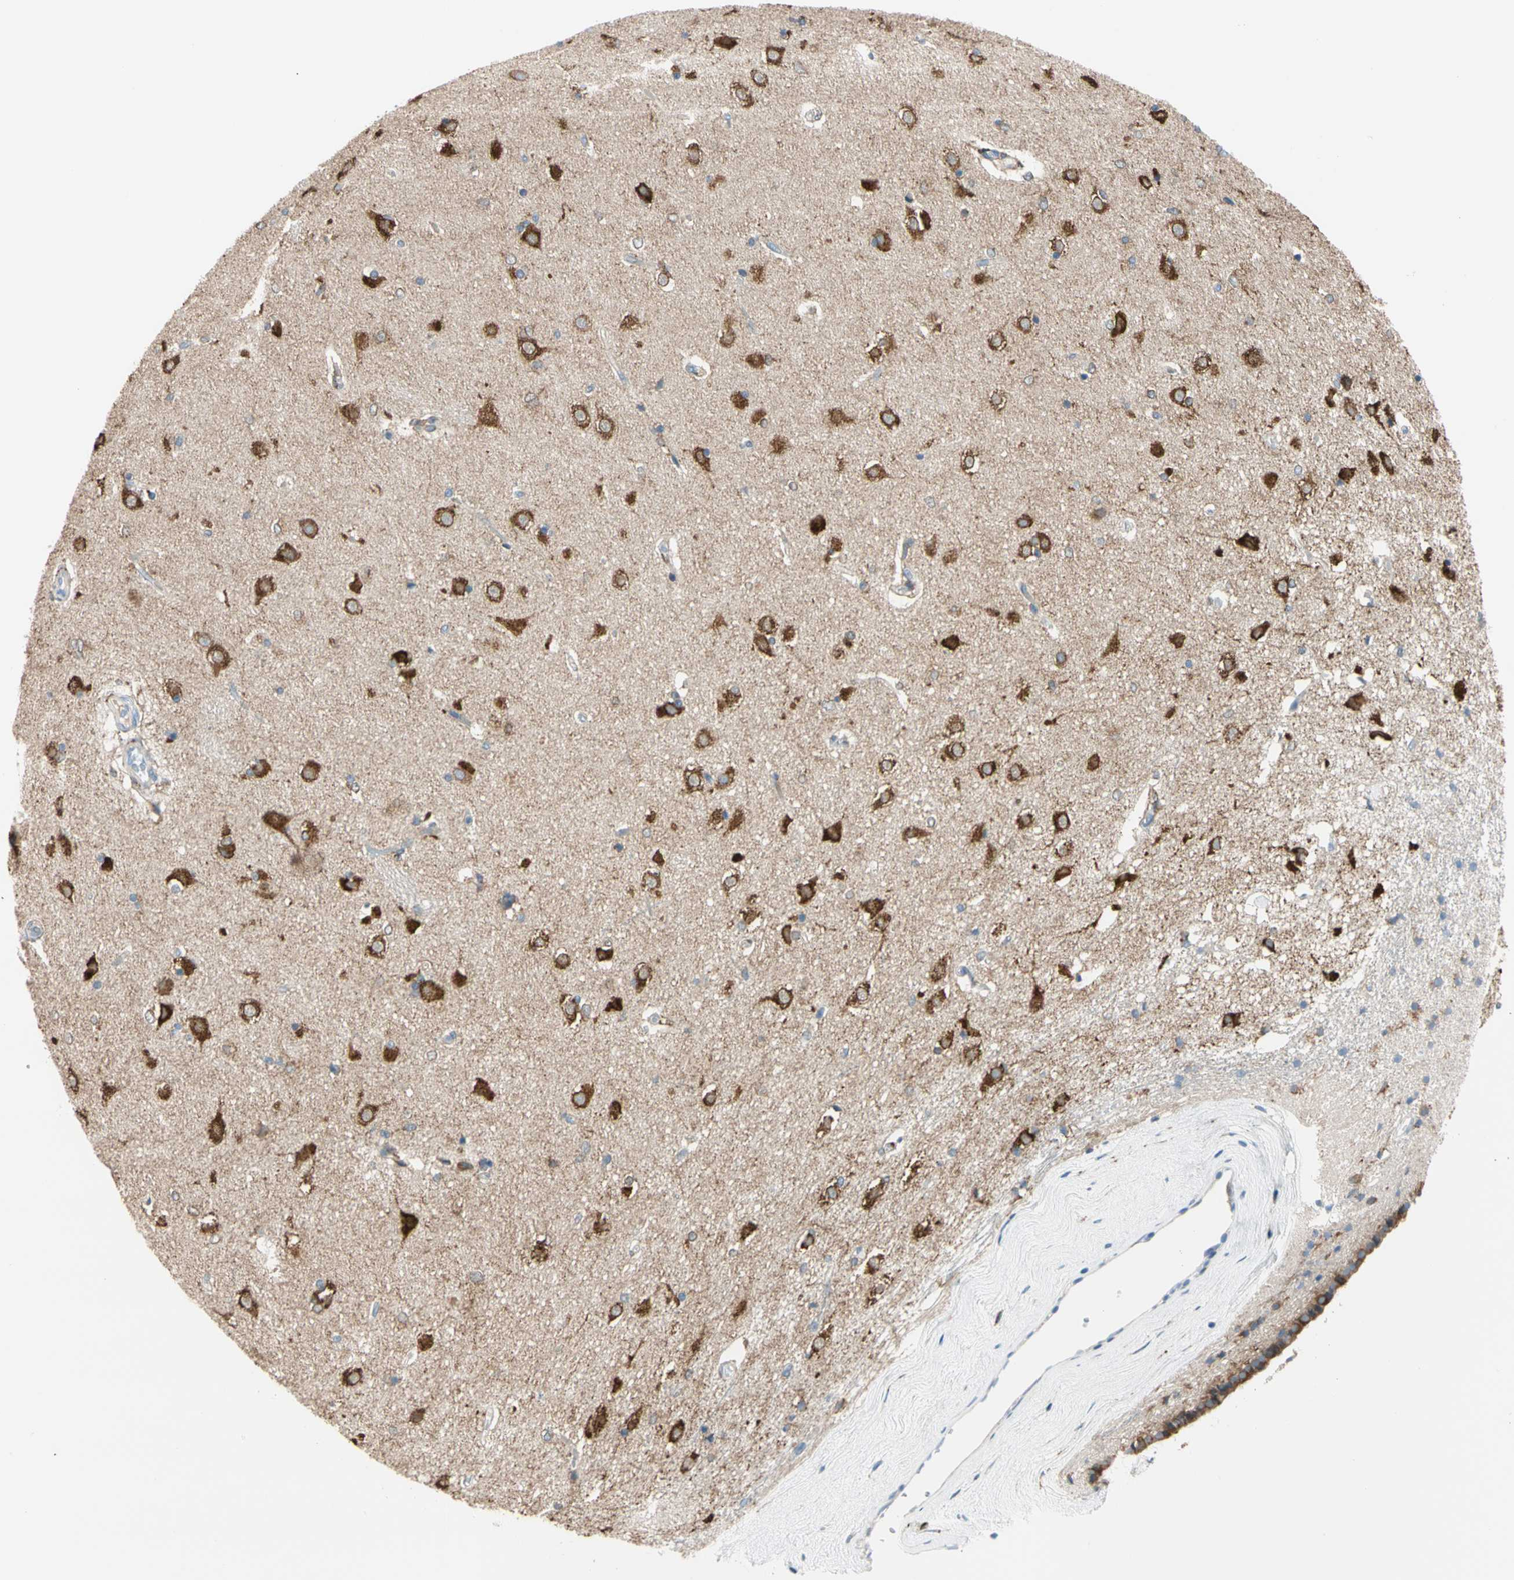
{"staining": {"intensity": "moderate", "quantity": "25%-75%", "location": "cytoplasmic/membranous"}, "tissue": "caudate", "cell_type": "Glial cells", "image_type": "normal", "snomed": [{"axis": "morphology", "description": "Normal tissue, NOS"}, {"axis": "topography", "description": "Lateral ventricle wall"}], "caption": "A high-resolution image shows immunohistochemistry staining of normal caudate, which displays moderate cytoplasmic/membranous positivity in approximately 25%-75% of glial cells.", "gene": "LRPAP1", "patient": {"sex": "female", "age": 19}}